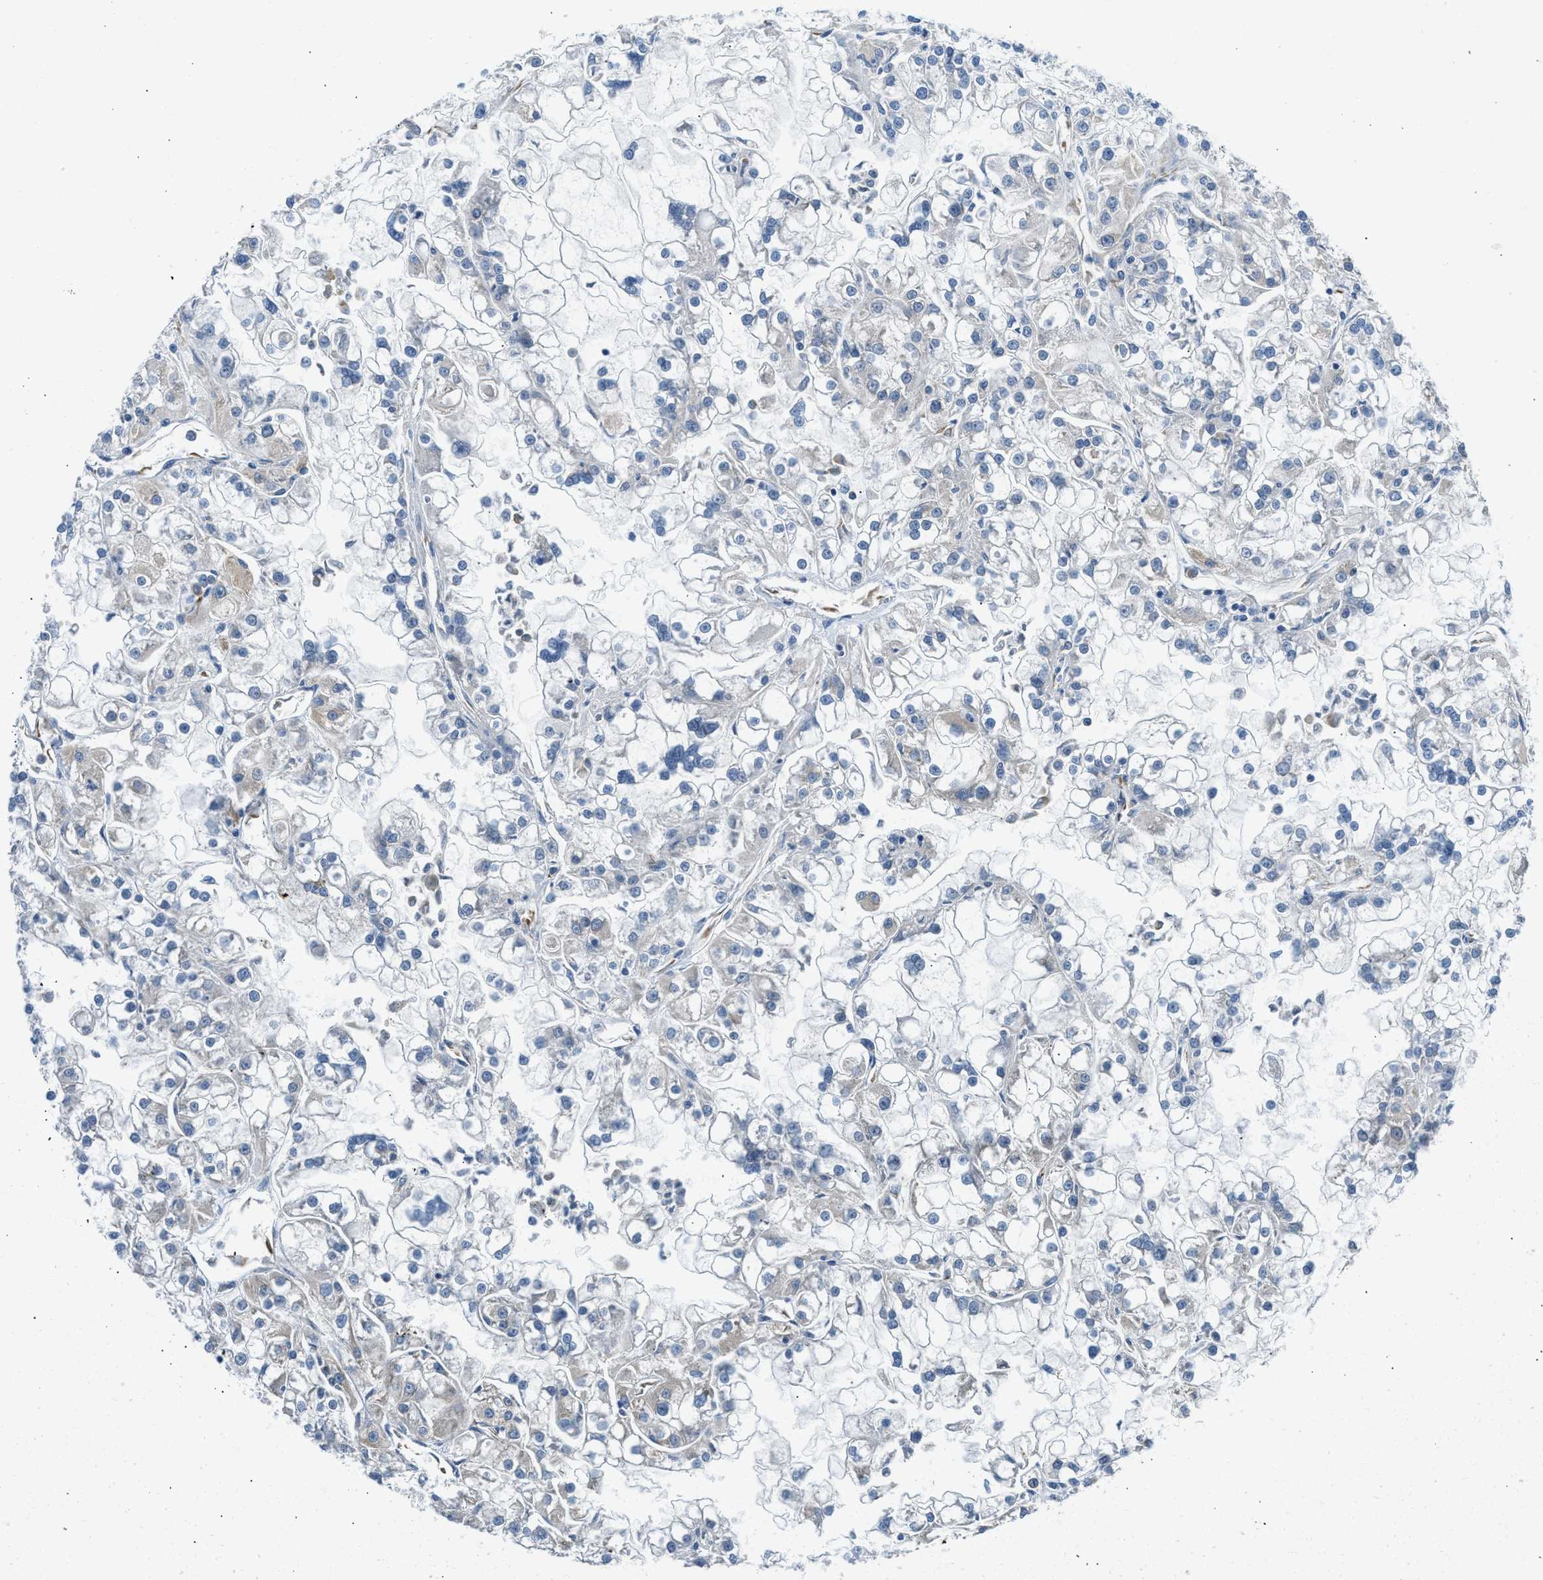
{"staining": {"intensity": "negative", "quantity": "none", "location": "none"}, "tissue": "renal cancer", "cell_type": "Tumor cells", "image_type": "cancer", "snomed": [{"axis": "morphology", "description": "Adenocarcinoma, NOS"}, {"axis": "topography", "description": "Kidney"}], "caption": "This histopathology image is of adenocarcinoma (renal) stained with immunohistochemistry (IHC) to label a protein in brown with the nuclei are counter-stained blue. There is no staining in tumor cells.", "gene": "BNC2", "patient": {"sex": "female", "age": 52}}